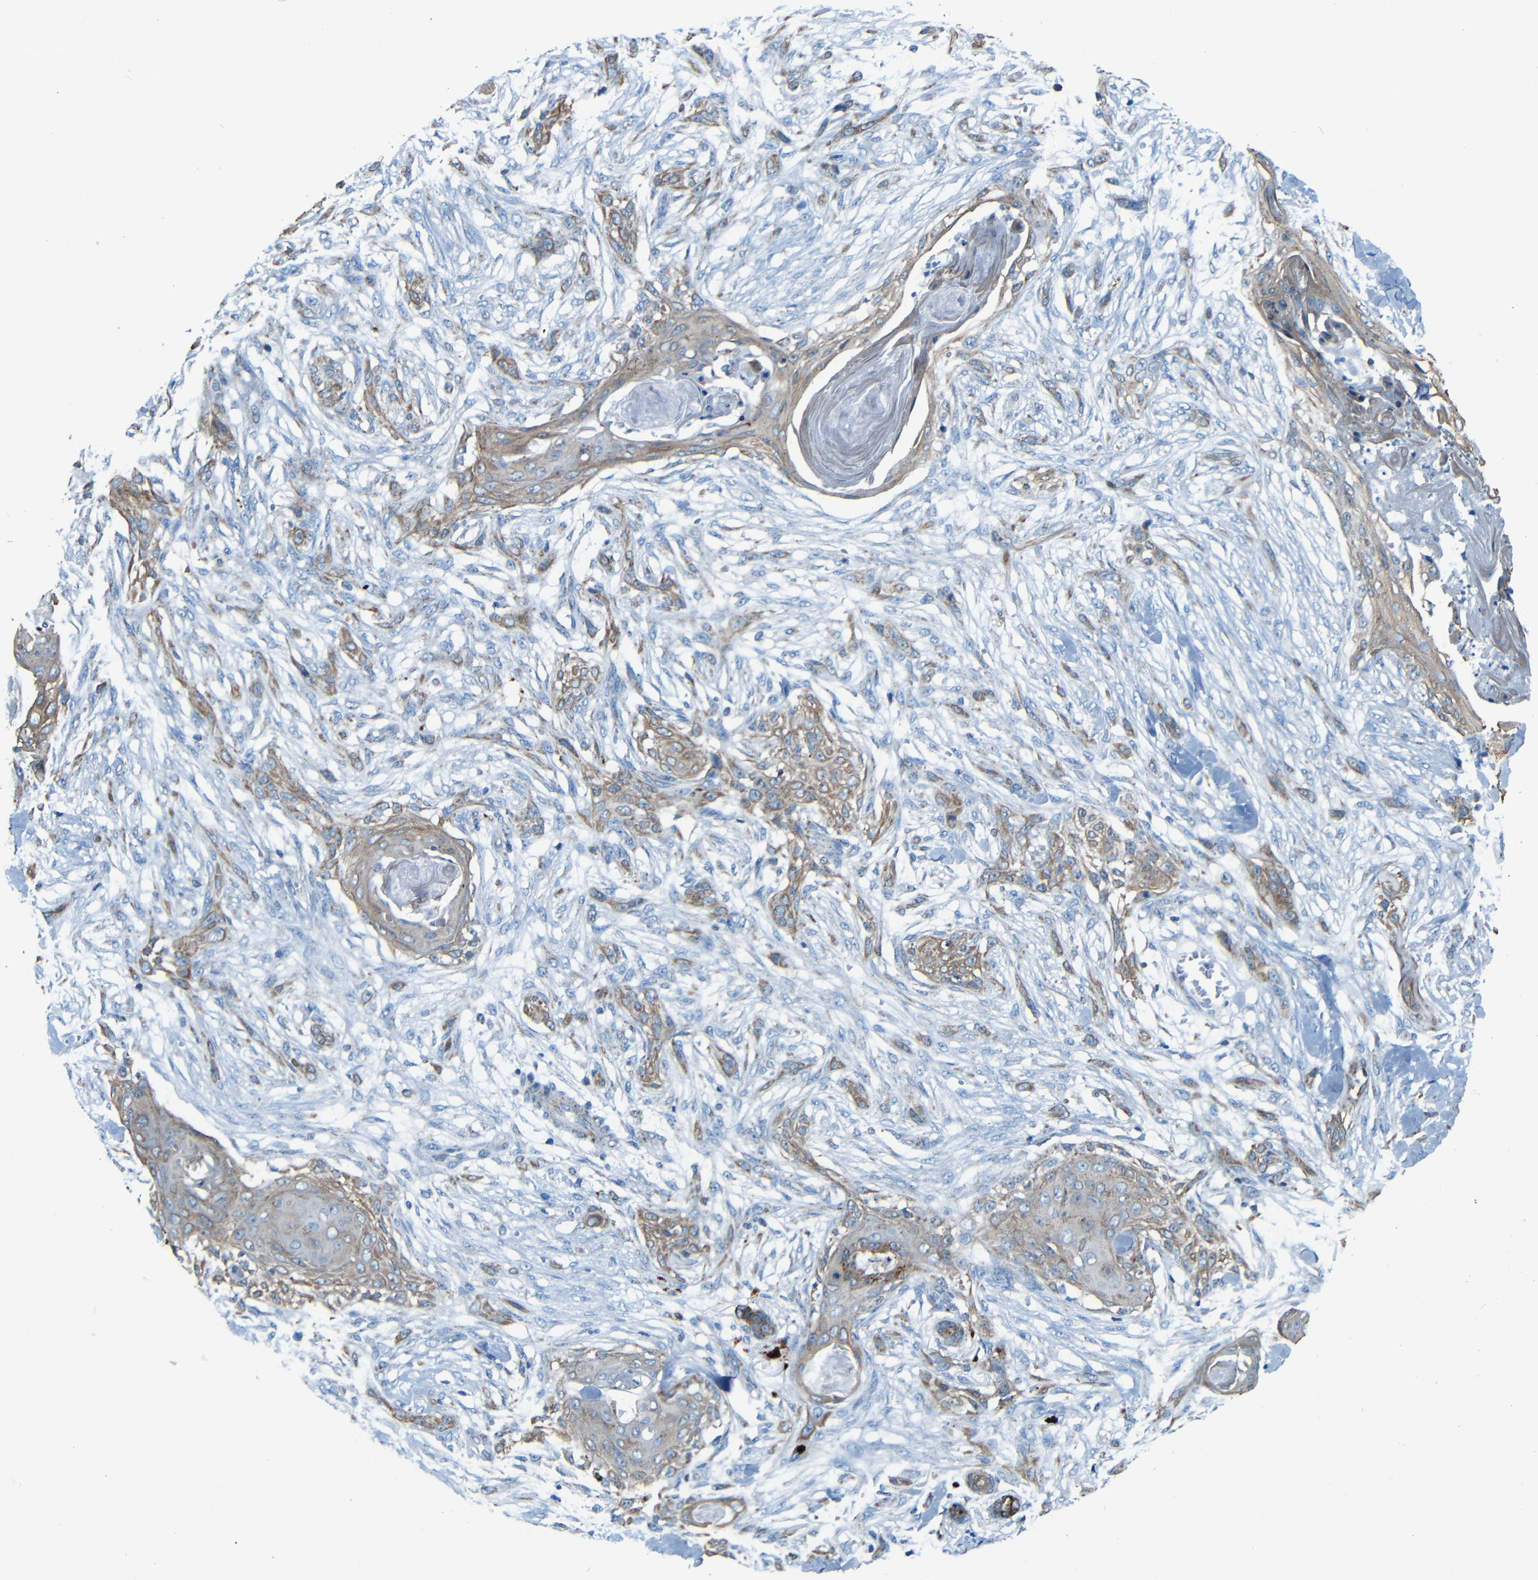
{"staining": {"intensity": "moderate", "quantity": ">75%", "location": "cytoplasmic/membranous"}, "tissue": "skin cancer", "cell_type": "Tumor cells", "image_type": "cancer", "snomed": [{"axis": "morphology", "description": "Squamous cell carcinoma, NOS"}, {"axis": "topography", "description": "Skin"}], "caption": "Skin cancer tissue shows moderate cytoplasmic/membranous expression in about >75% of tumor cells", "gene": "WSCD2", "patient": {"sex": "female", "age": 59}}